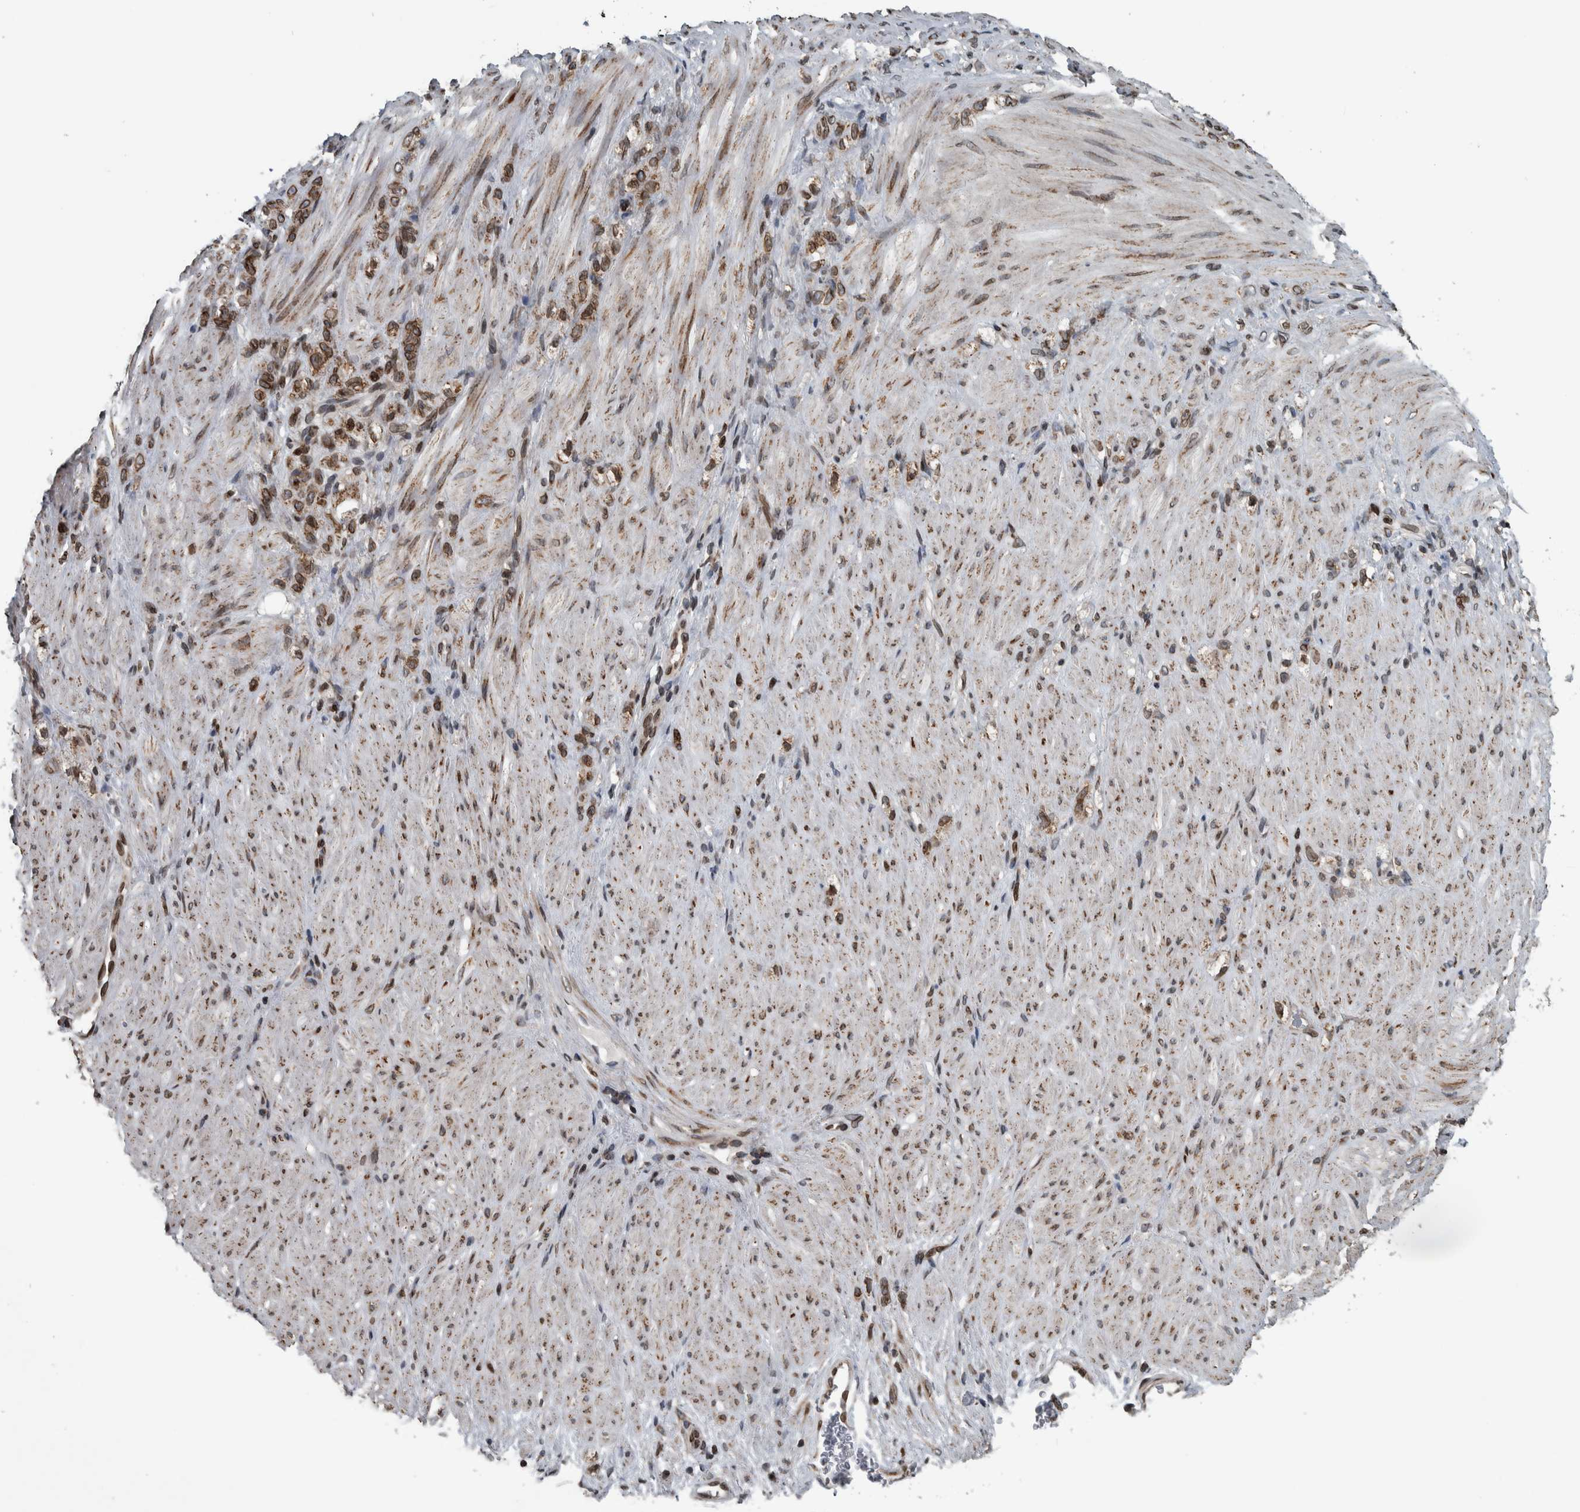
{"staining": {"intensity": "moderate", "quantity": ">75%", "location": "cytoplasmic/membranous,nuclear"}, "tissue": "stomach cancer", "cell_type": "Tumor cells", "image_type": "cancer", "snomed": [{"axis": "morphology", "description": "Normal tissue, NOS"}, {"axis": "morphology", "description": "Adenocarcinoma, NOS"}, {"axis": "topography", "description": "Stomach"}], "caption": "Stomach adenocarcinoma was stained to show a protein in brown. There is medium levels of moderate cytoplasmic/membranous and nuclear expression in about >75% of tumor cells.", "gene": "FAM135B", "patient": {"sex": "male", "age": 82}}